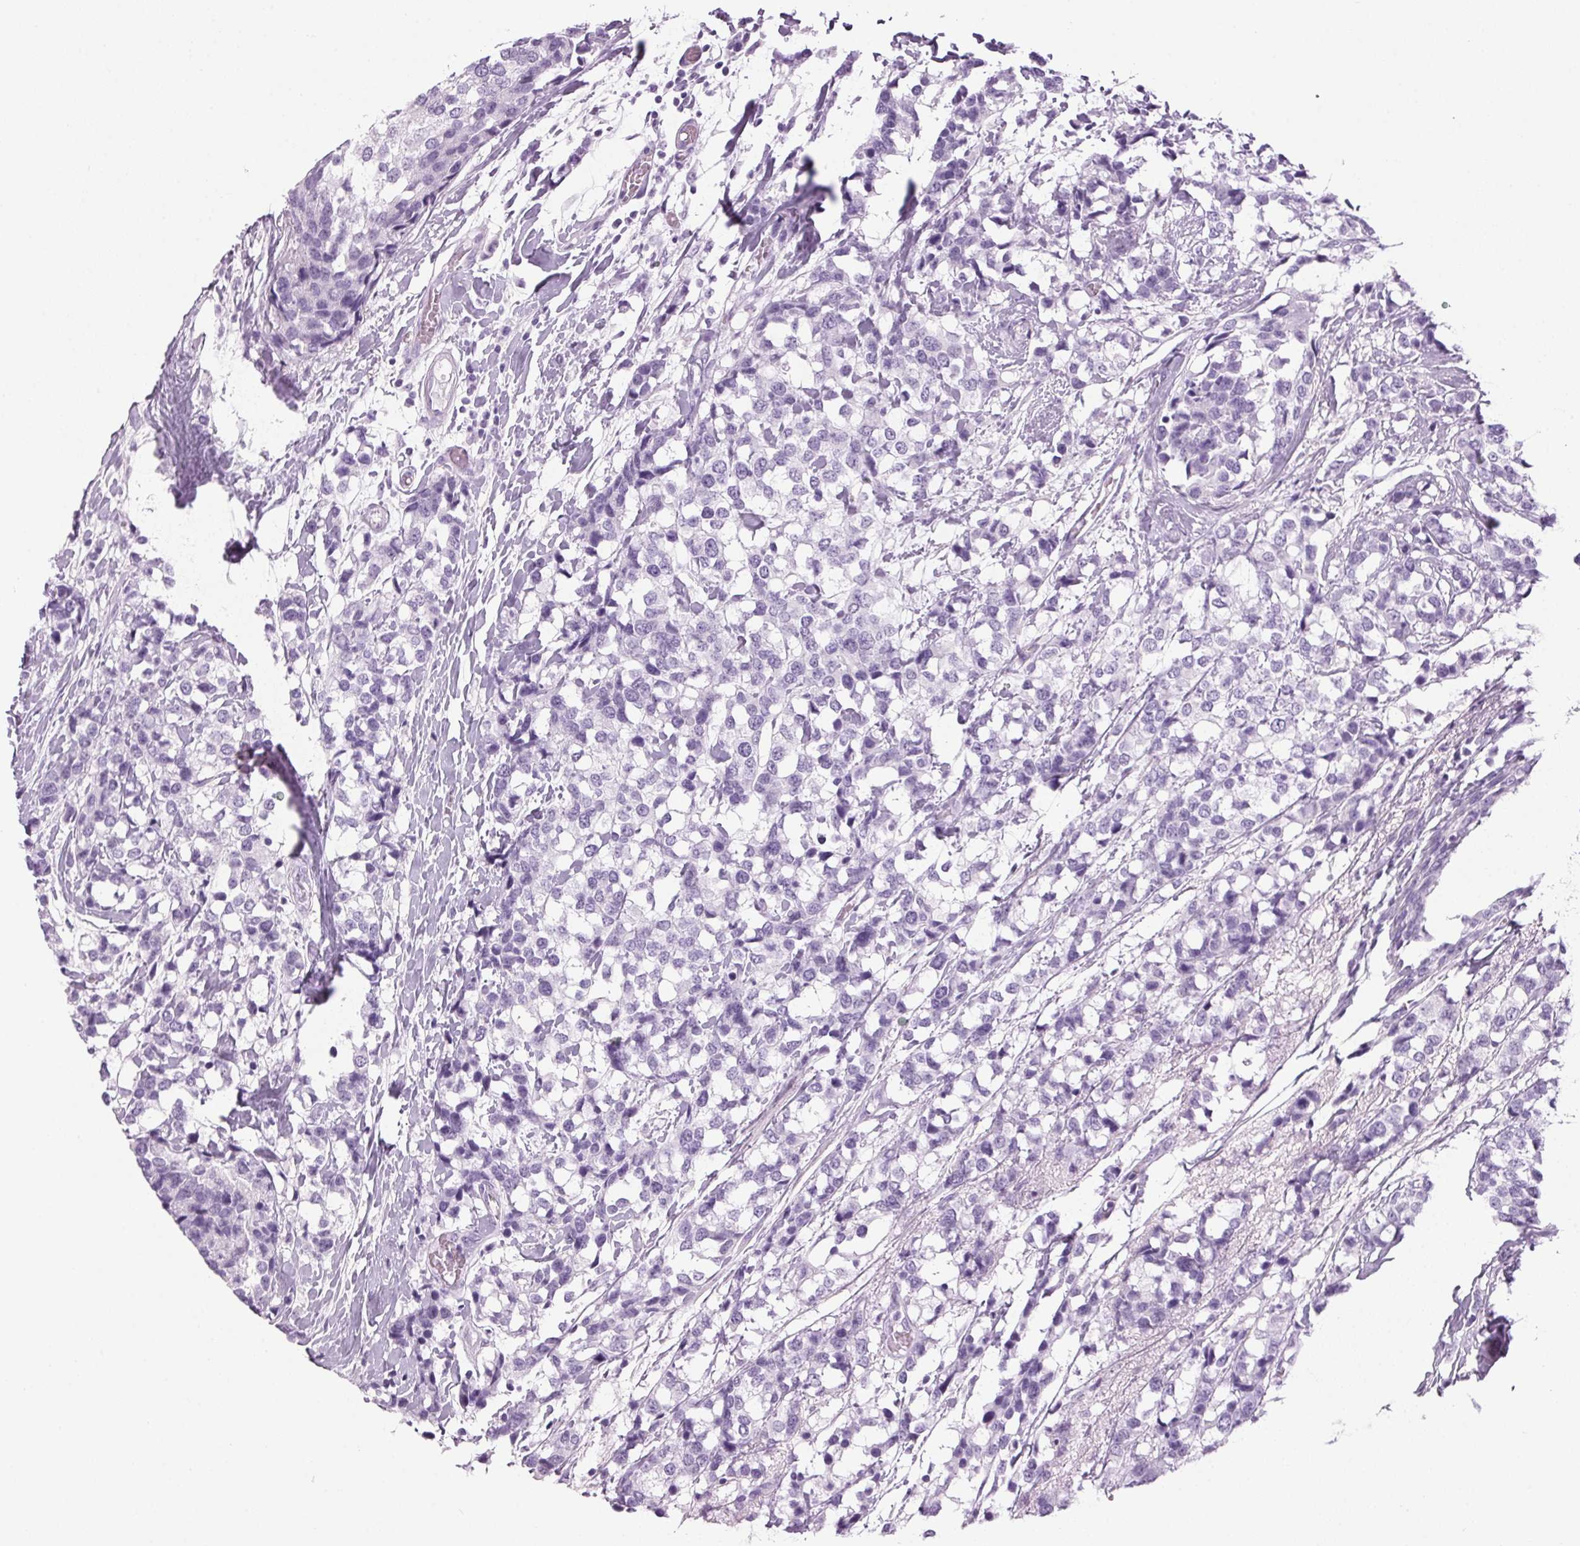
{"staining": {"intensity": "negative", "quantity": "none", "location": "none"}, "tissue": "breast cancer", "cell_type": "Tumor cells", "image_type": "cancer", "snomed": [{"axis": "morphology", "description": "Lobular carcinoma"}, {"axis": "topography", "description": "Breast"}], "caption": "Photomicrograph shows no significant protein expression in tumor cells of breast lobular carcinoma.", "gene": "PPP1R1A", "patient": {"sex": "female", "age": 59}}